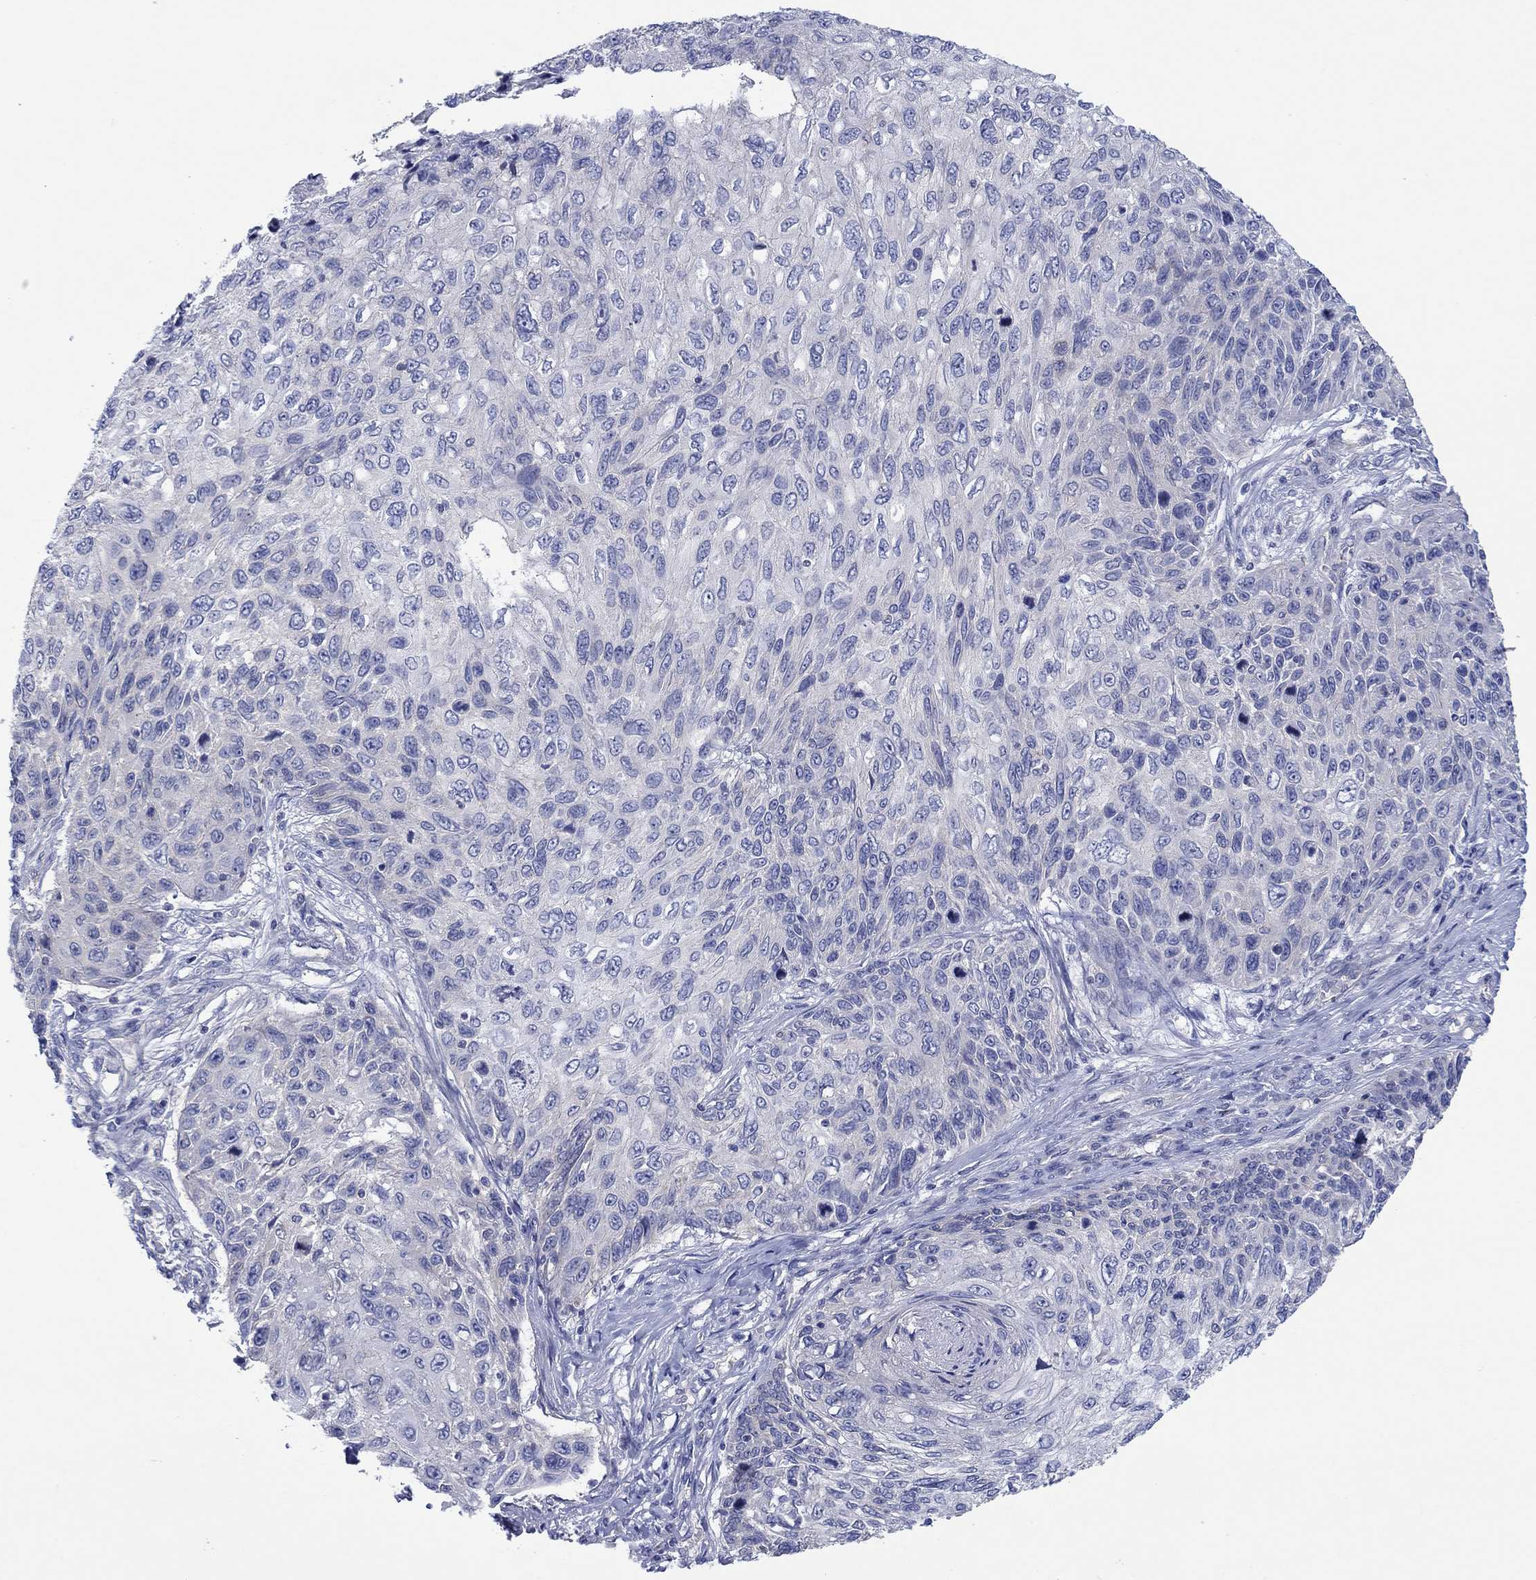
{"staining": {"intensity": "negative", "quantity": "none", "location": "none"}, "tissue": "skin cancer", "cell_type": "Tumor cells", "image_type": "cancer", "snomed": [{"axis": "morphology", "description": "Squamous cell carcinoma, NOS"}, {"axis": "topography", "description": "Skin"}], "caption": "Micrograph shows no significant protein staining in tumor cells of skin cancer.", "gene": "TPRN", "patient": {"sex": "male", "age": 92}}